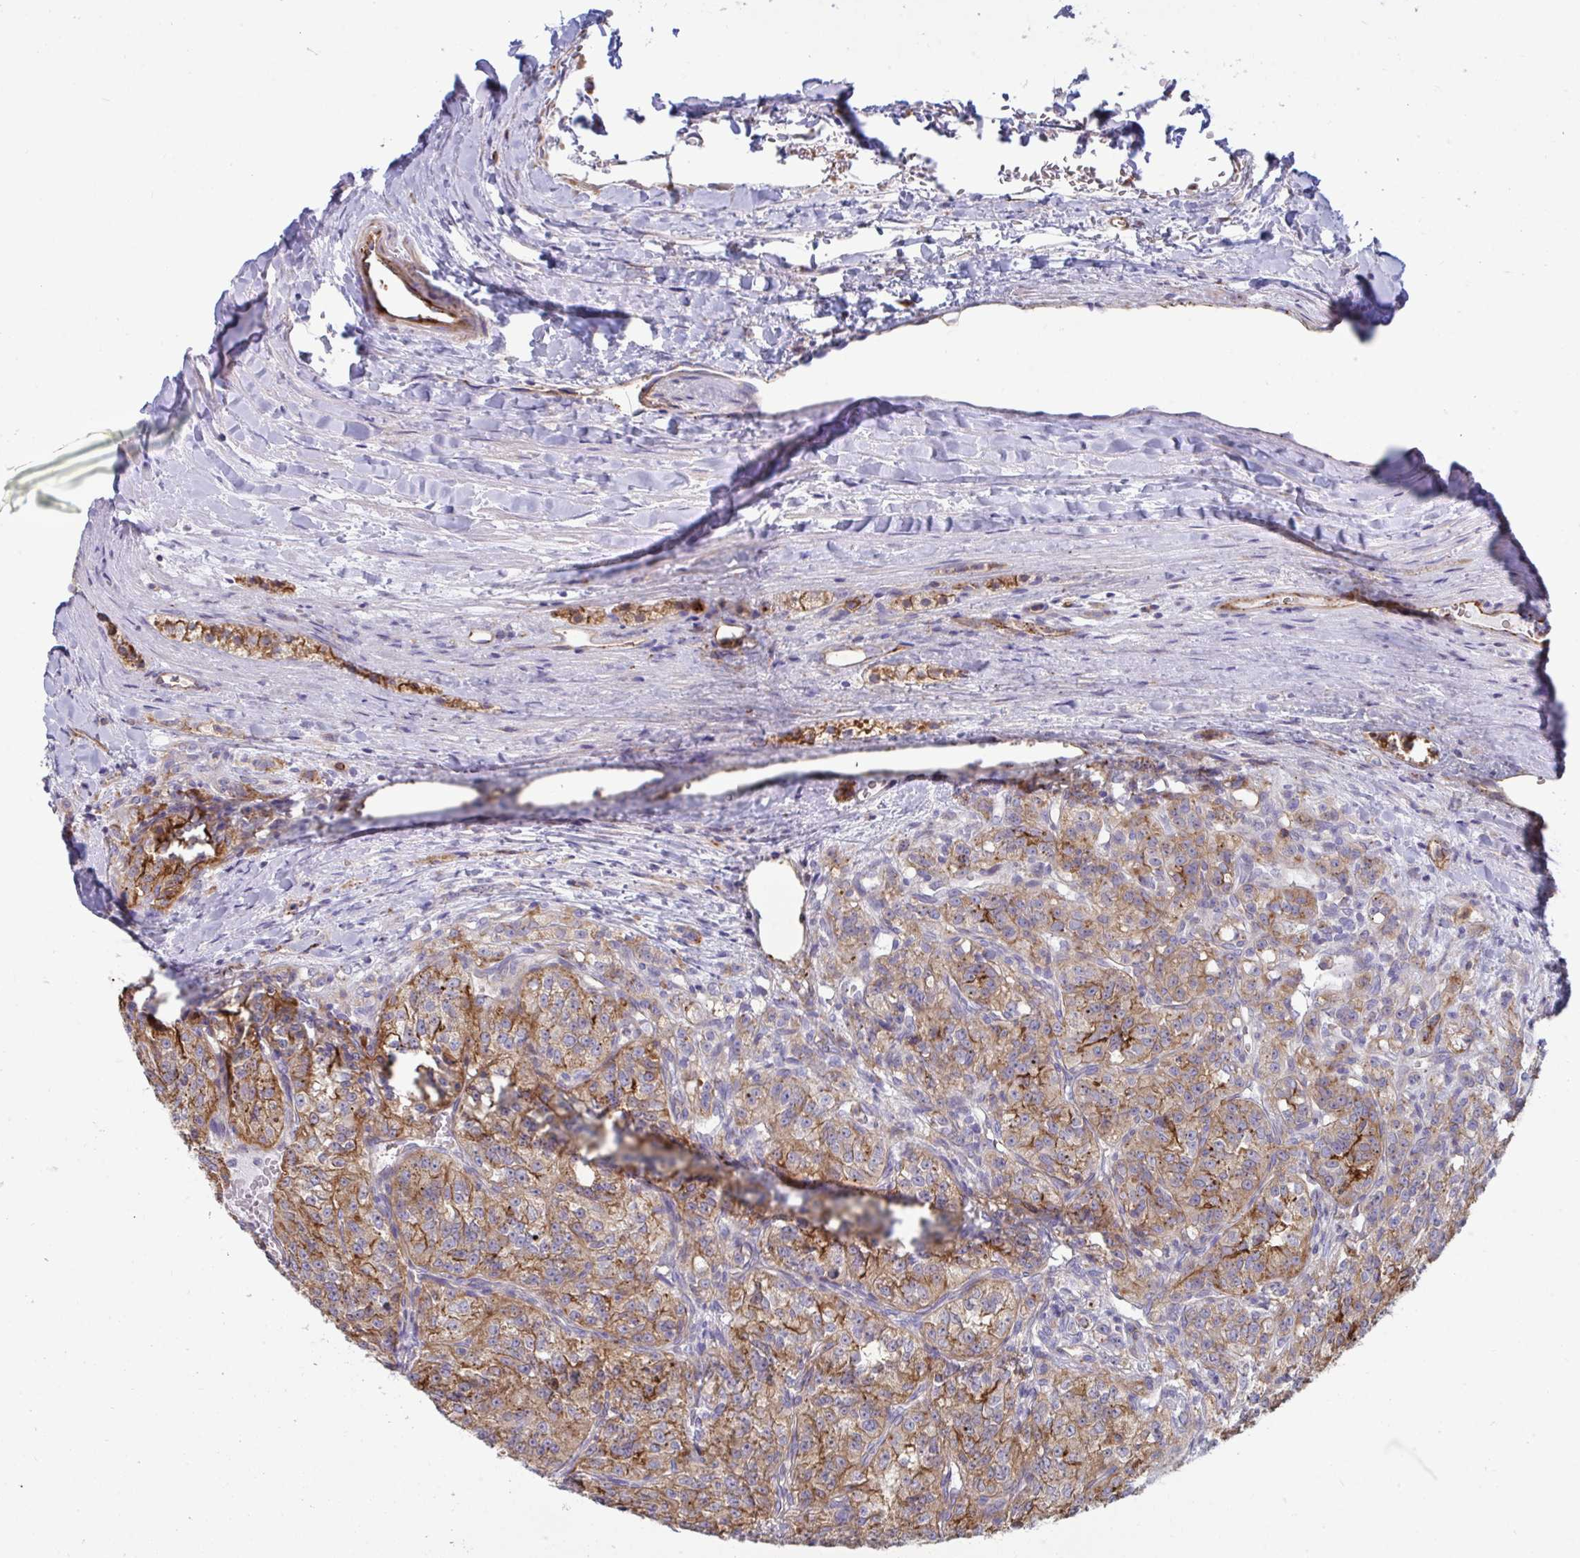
{"staining": {"intensity": "moderate", "quantity": ">75%", "location": "cytoplasmic/membranous"}, "tissue": "renal cancer", "cell_type": "Tumor cells", "image_type": "cancer", "snomed": [{"axis": "morphology", "description": "Adenocarcinoma, NOS"}, {"axis": "topography", "description": "Kidney"}], "caption": "This is a photomicrograph of immunohistochemistry (IHC) staining of adenocarcinoma (renal), which shows moderate staining in the cytoplasmic/membranous of tumor cells.", "gene": "SLC9A6", "patient": {"sex": "female", "age": 63}}